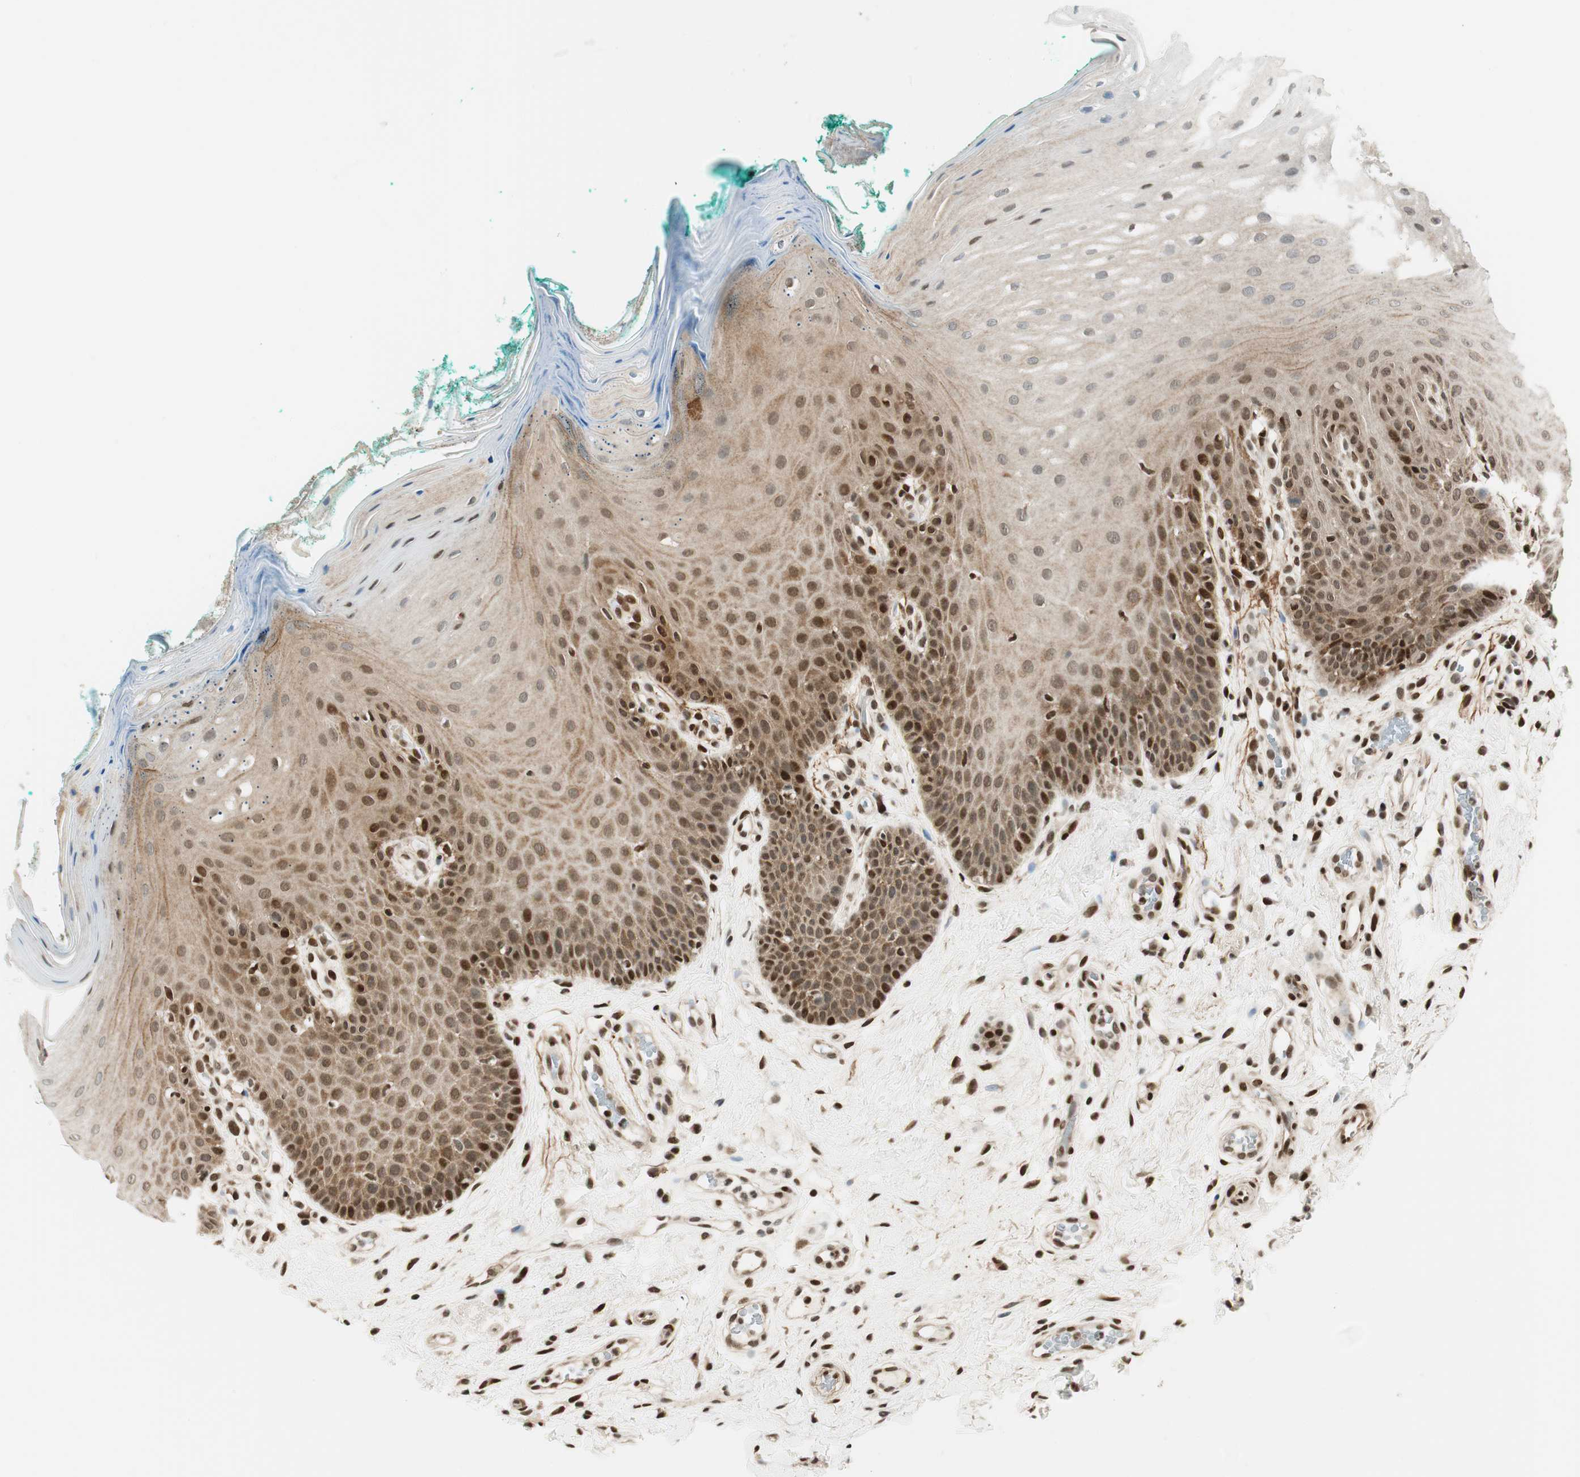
{"staining": {"intensity": "strong", "quantity": "25%-75%", "location": "cytoplasmic/membranous,nuclear"}, "tissue": "oral mucosa", "cell_type": "Squamous epithelial cells", "image_type": "normal", "snomed": [{"axis": "morphology", "description": "Normal tissue, NOS"}, {"axis": "topography", "description": "Skeletal muscle"}, {"axis": "topography", "description": "Oral tissue"}], "caption": "Protein expression analysis of unremarkable oral mucosa shows strong cytoplasmic/membranous,nuclear staining in approximately 25%-75% of squamous epithelial cells.", "gene": "RING1", "patient": {"sex": "male", "age": 58}}